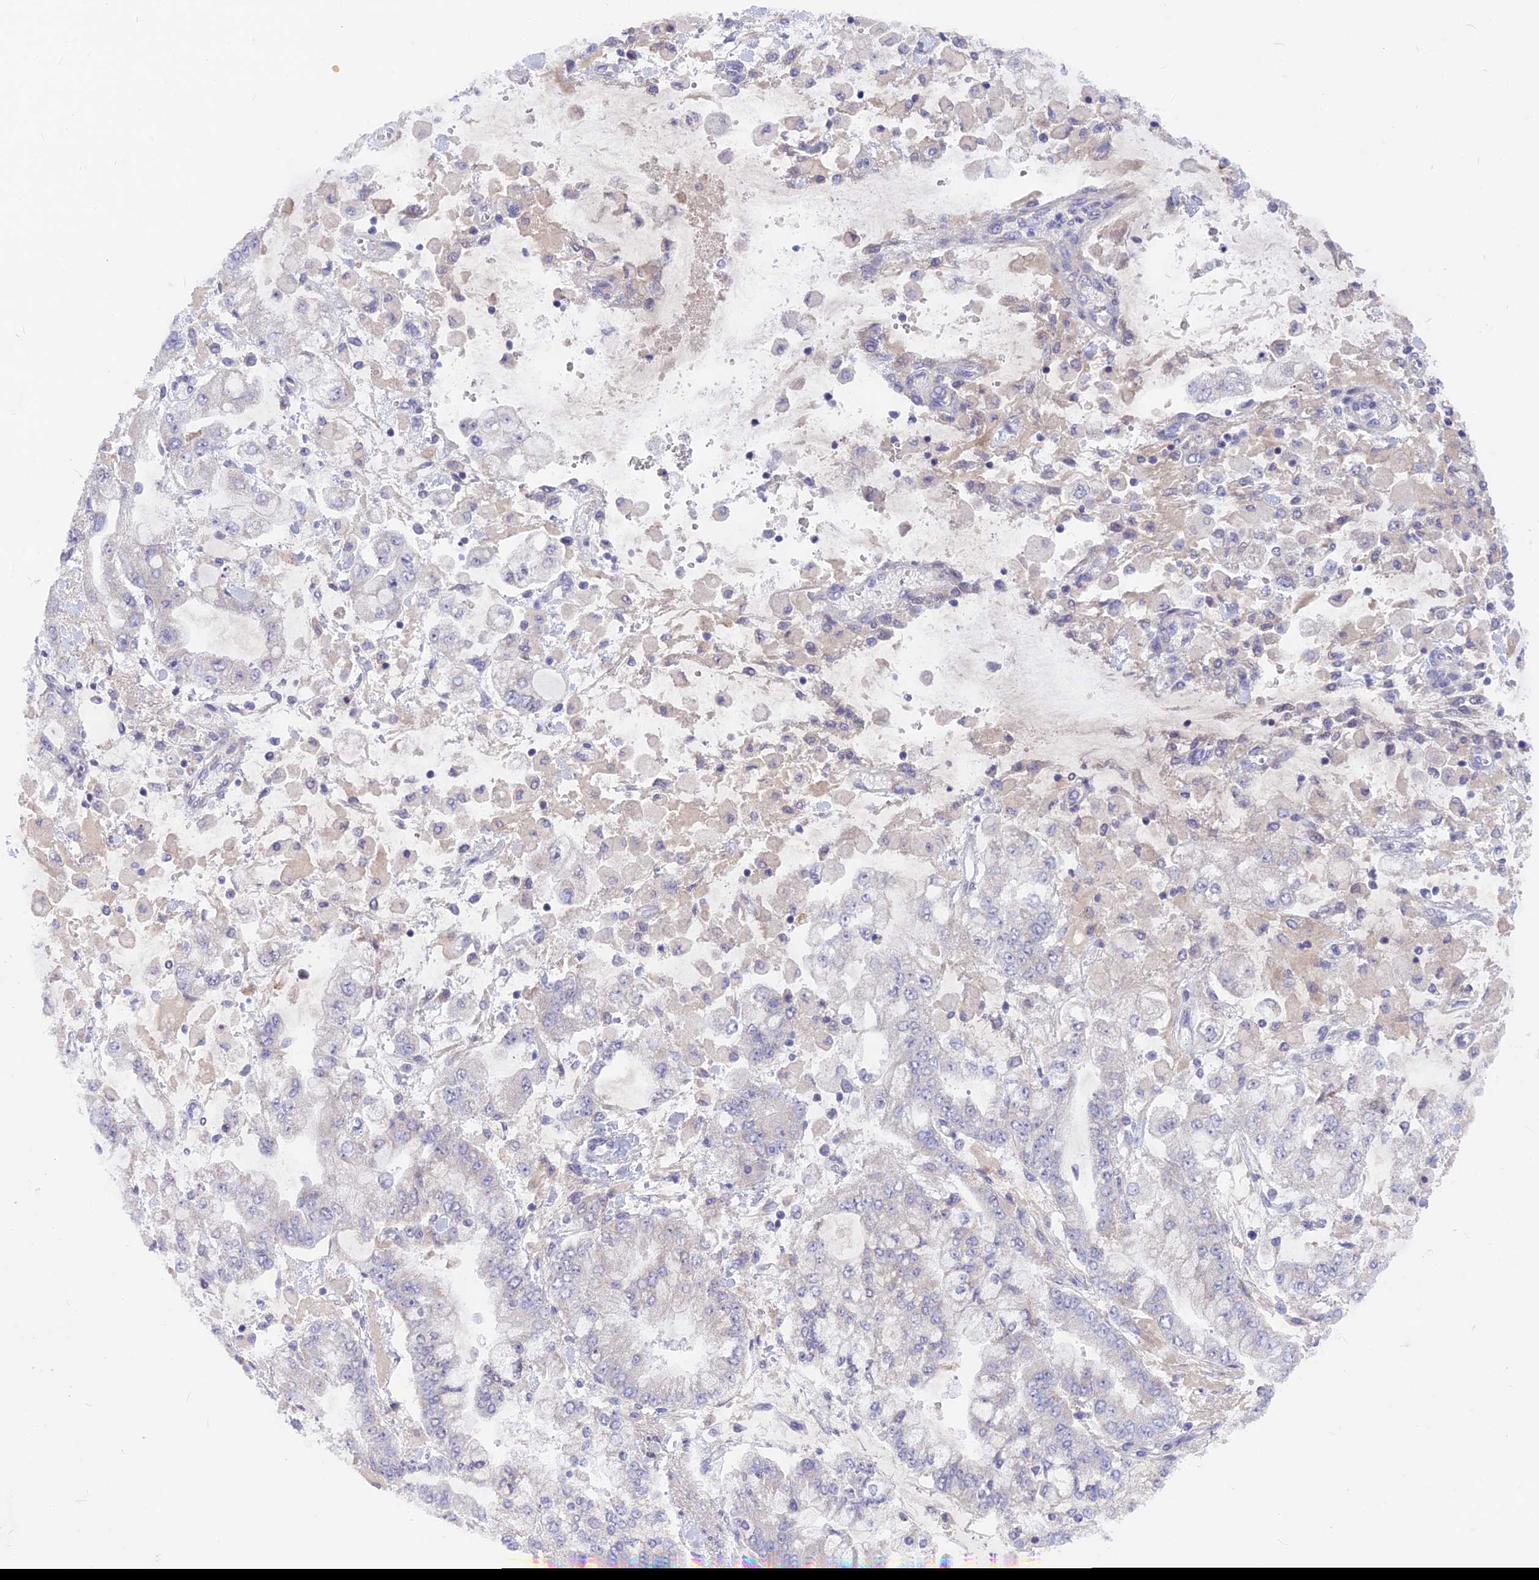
{"staining": {"intensity": "negative", "quantity": "none", "location": "none"}, "tissue": "stomach cancer", "cell_type": "Tumor cells", "image_type": "cancer", "snomed": [{"axis": "morphology", "description": "Normal tissue, NOS"}, {"axis": "morphology", "description": "Adenocarcinoma, NOS"}, {"axis": "topography", "description": "Stomach, upper"}, {"axis": "topography", "description": "Stomach"}], "caption": "Tumor cells show no significant protein positivity in stomach adenocarcinoma.", "gene": "PLAC9", "patient": {"sex": "male", "age": 76}}